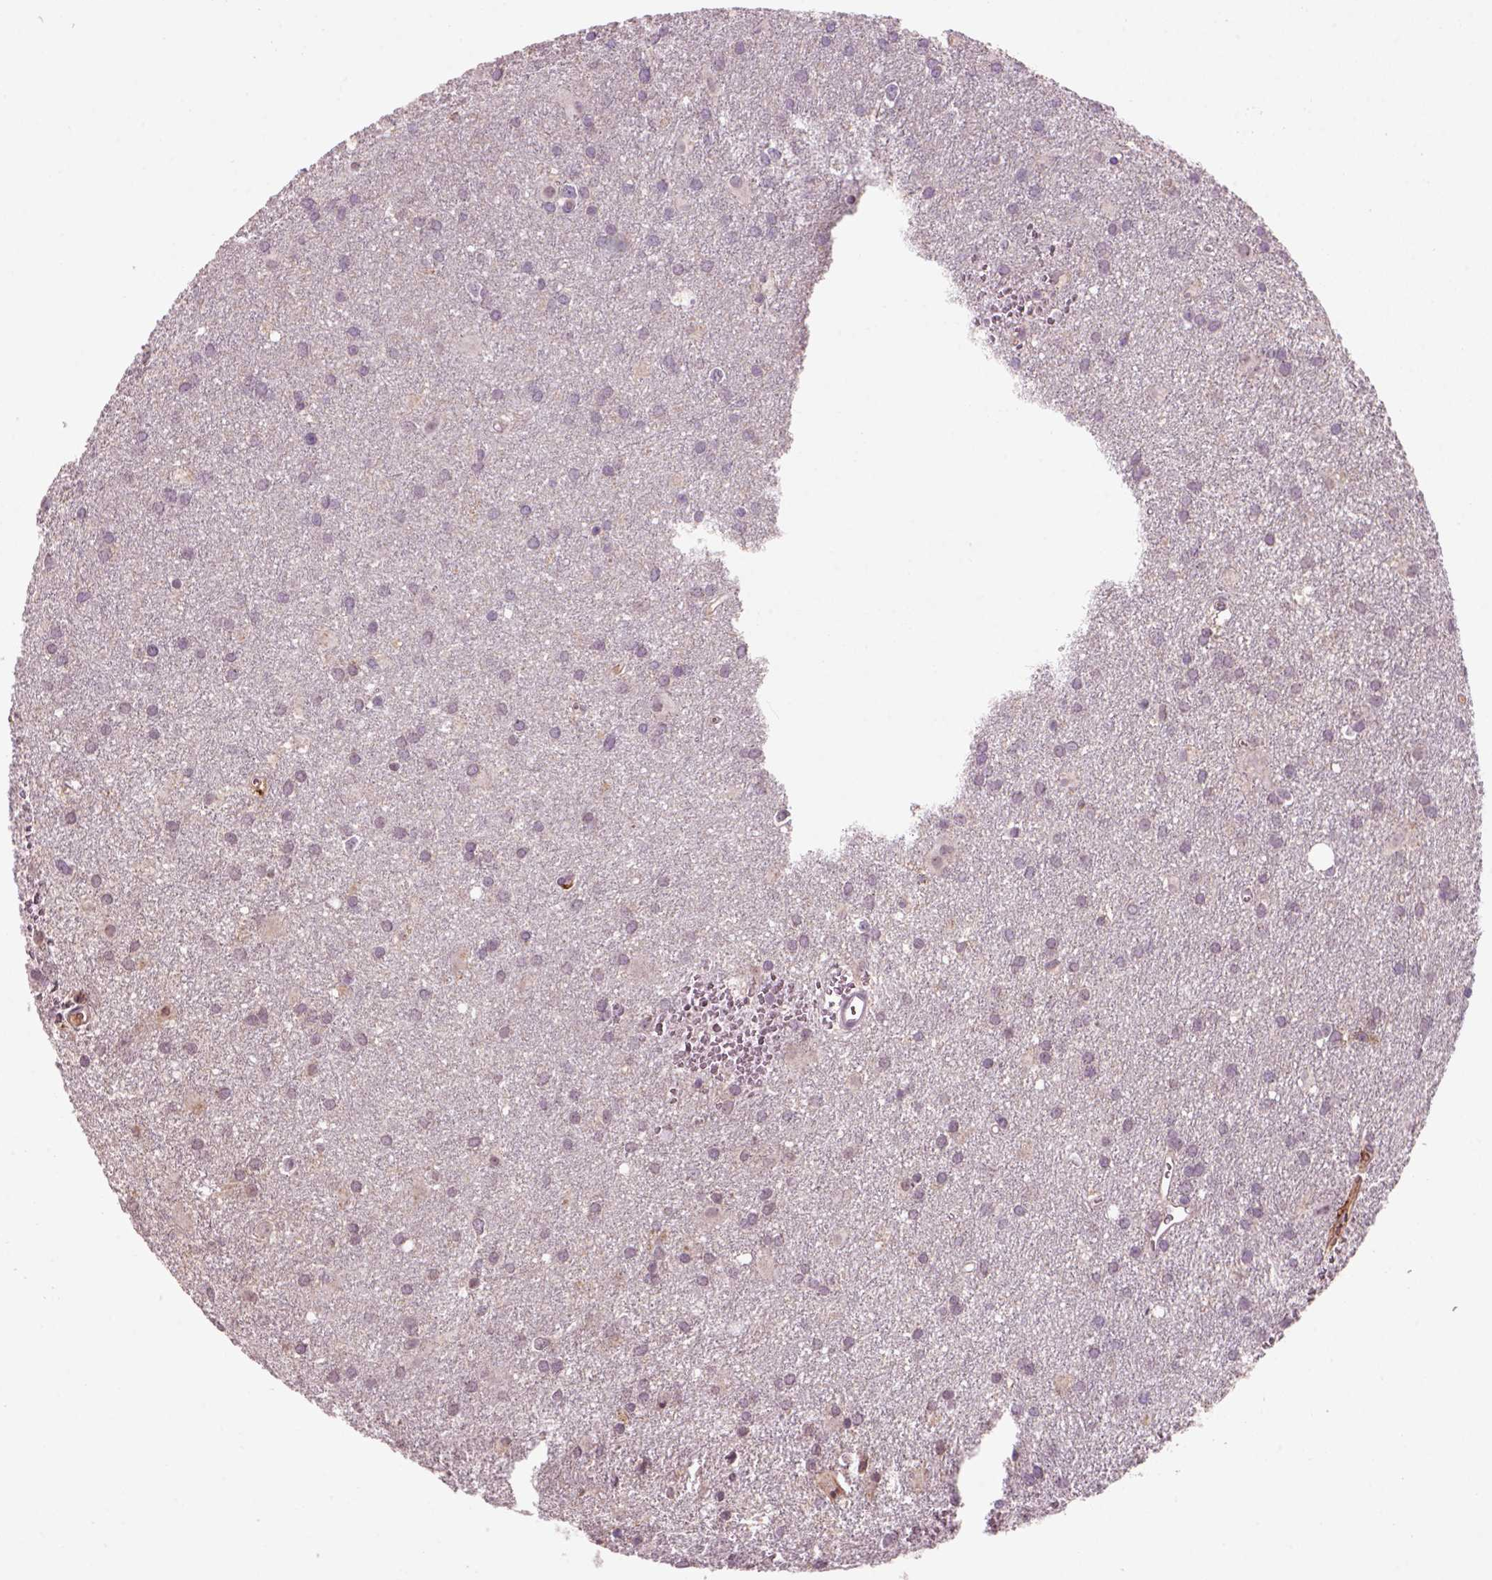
{"staining": {"intensity": "negative", "quantity": "none", "location": "none"}, "tissue": "glioma", "cell_type": "Tumor cells", "image_type": "cancer", "snomed": [{"axis": "morphology", "description": "Glioma, malignant, Low grade"}, {"axis": "topography", "description": "Brain"}], "caption": "There is no significant staining in tumor cells of malignant low-grade glioma. Nuclei are stained in blue.", "gene": "CD14", "patient": {"sex": "male", "age": 58}}